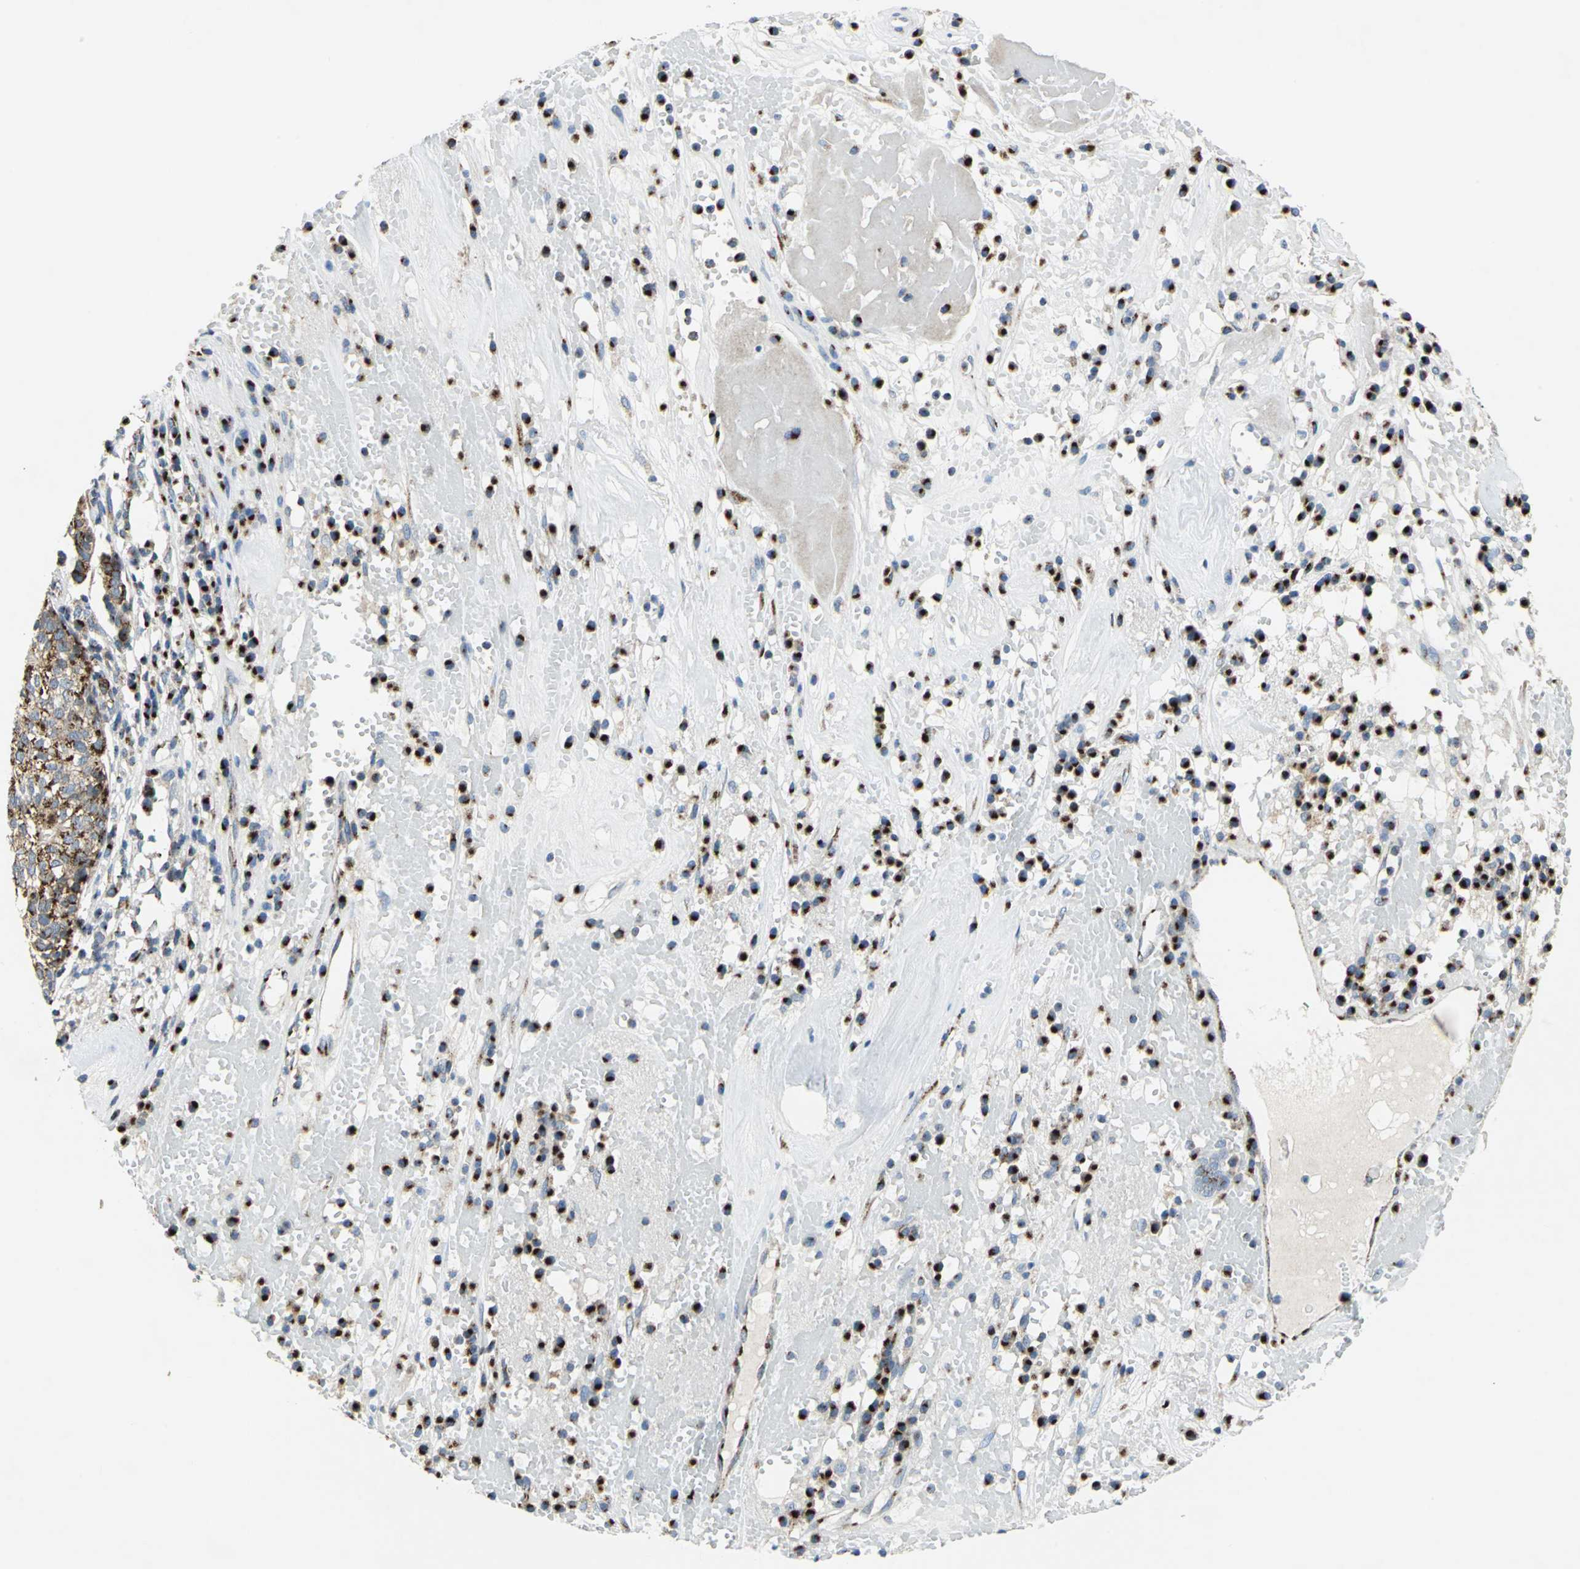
{"staining": {"intensity": "strong", "quantity": ">75%", "location": "cytoplasmic/membranous"}, "tissue": "head and neck cancer", "cell_type": "Tumor cells", "image_type": "cancer", "snomed": [{"axis": "morphology", "description": "Adenocarcinoma, NOS"}, {"axis": "topography", "description": "Salivary gland"}, {"axis": "topography", "description": "Head-Neck"}], "caption": "Strong cytoplasmic/membranous expression for a protein is appreciated in about >75% of tumor cells of head and neck cancer (adenocarcinoma) using IHC.", "gene": "GPR3", "patient": {"sex": "female", "age": 65}}